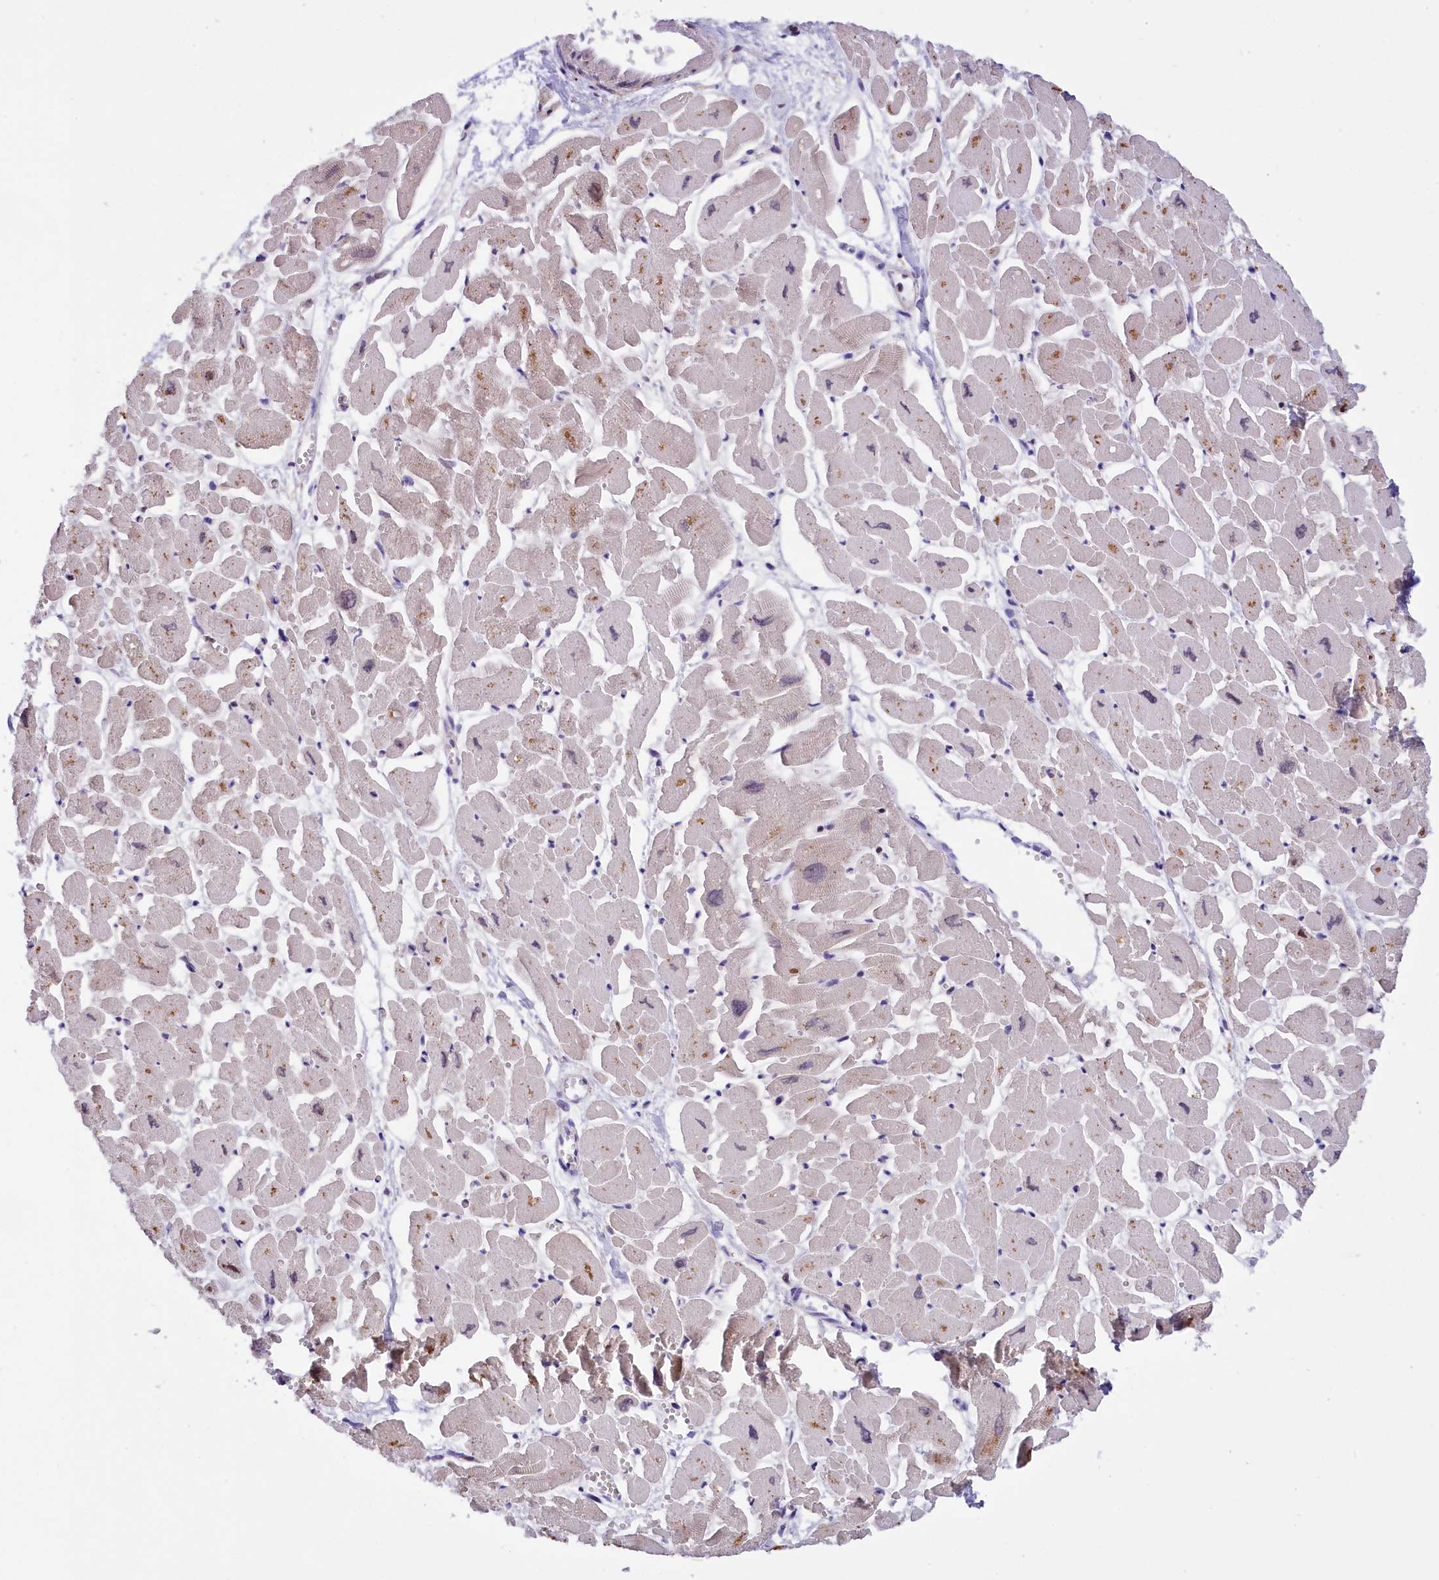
{"staining": {"intensity": "weak", "quantity": "<25%", "location": "cytoplasmic/membranous"}, "tissue": "heart muscle", "cell_type": "Cardiomyocytes", "image_type": "normal", "snomed": [{"axis": "morphology", "description": "Normal tissue, NOS"}, {"axis": "topography", "description": "Heart"}], "caption": "Immunohistochemistry (IHC) image of unremarkable heart muscle: human heart muscle stained with DAB reveals no significant protein staining in cardiomyocytes.", "gene": "ABAT", "patient": {"sex": "male", "age": 54}}